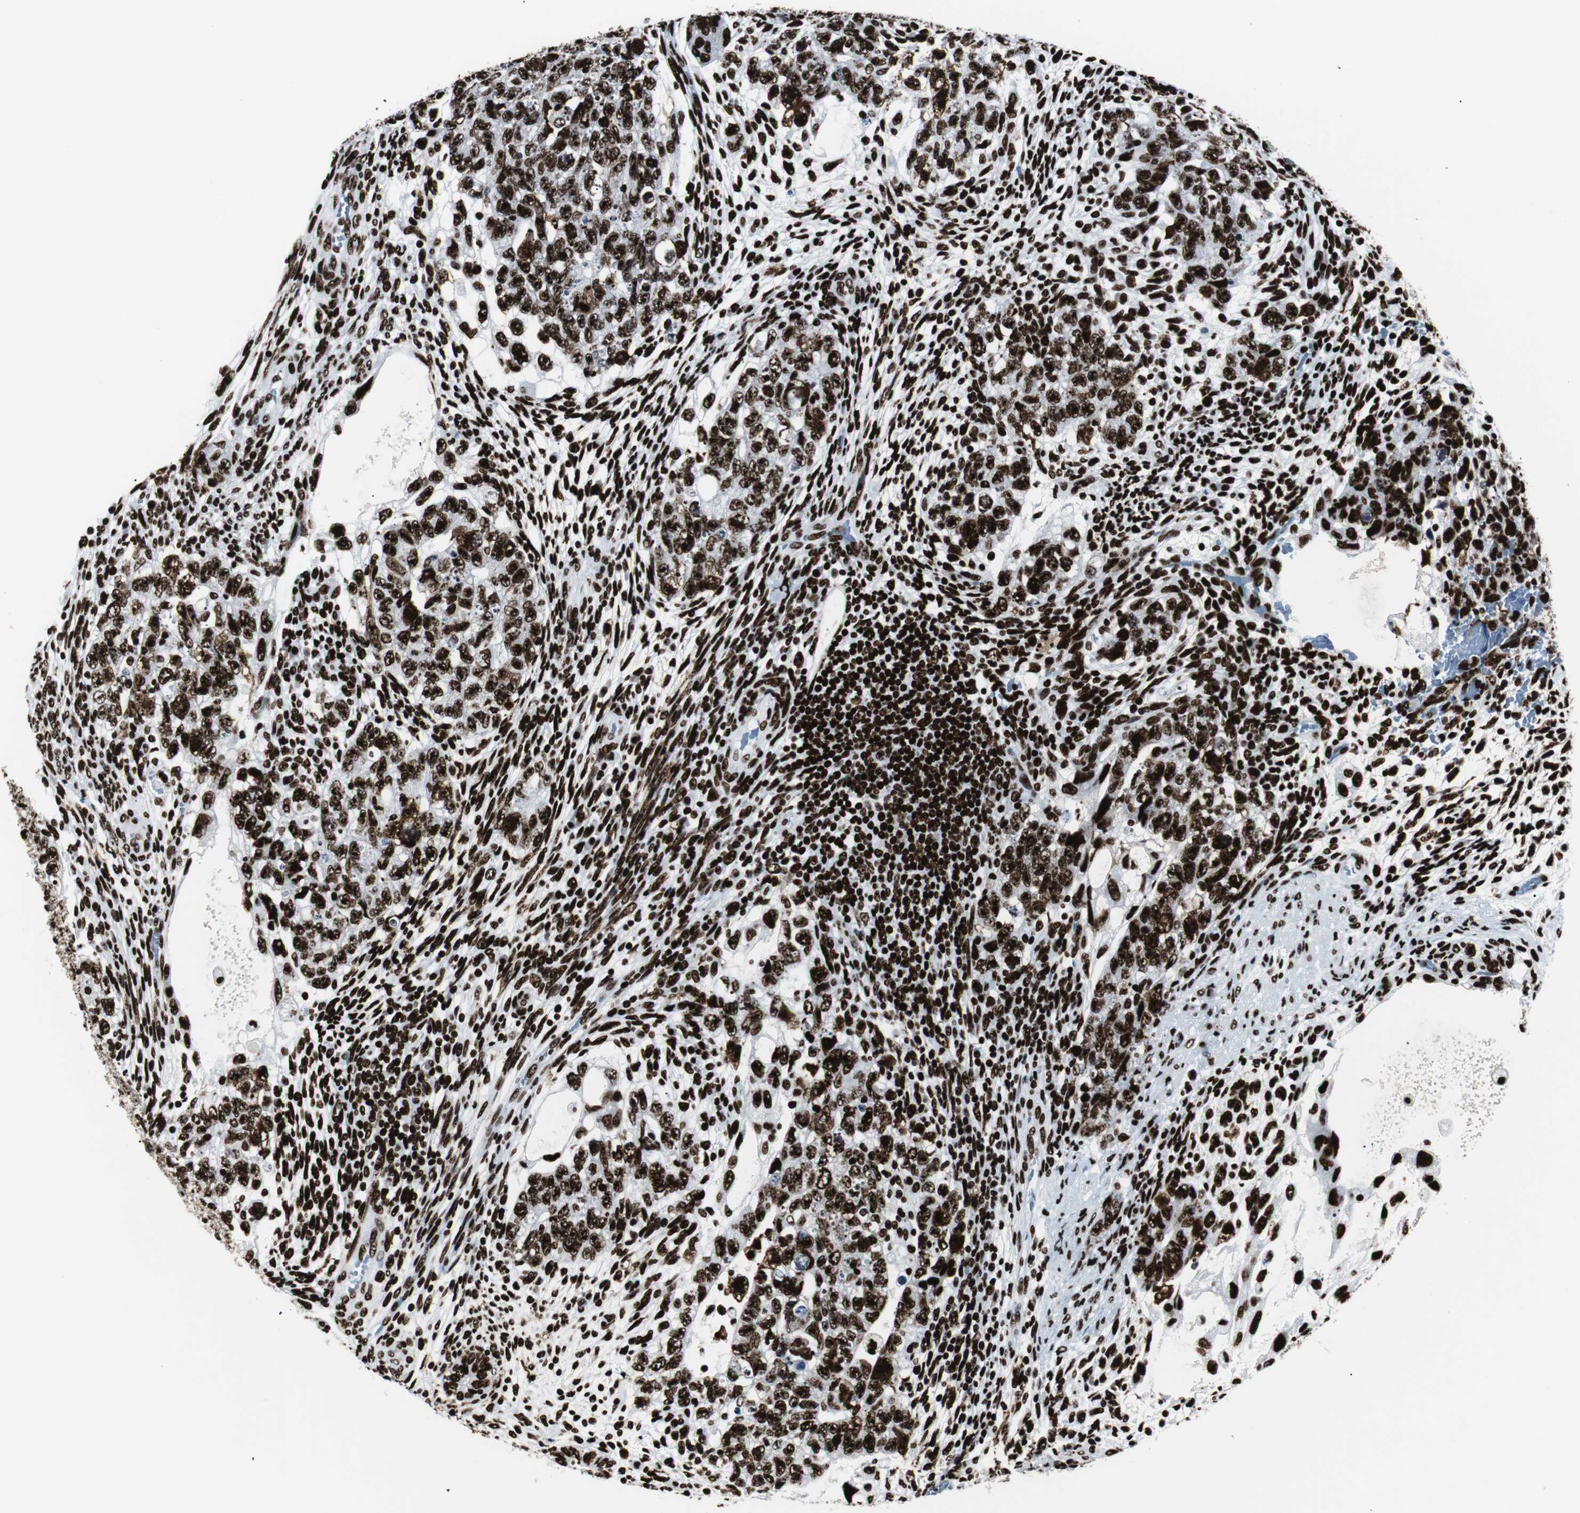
{"staining": {"intensity": "strong", "quantity": ">75%", "location": "nuclear"}, "tissue": "testis cancer", "cell_type": "Tumor cells", "image_type": "cancer", "snomed": [{"axis": "morphology", "description": "Normal tissue, NOS"}, {"axis": "morphology", "description": "Carcinoma, Embryonal, NOS"}, {"axis": "topography", "description": "Testis"}], "caption": "Tumor cells exhibit high levels of strong nuclear staining in about >75% of cells in testis cancer. Nuclei are stained in blue.", "gene": "NCL", "patient": {"sex": "male", "age": 36}}